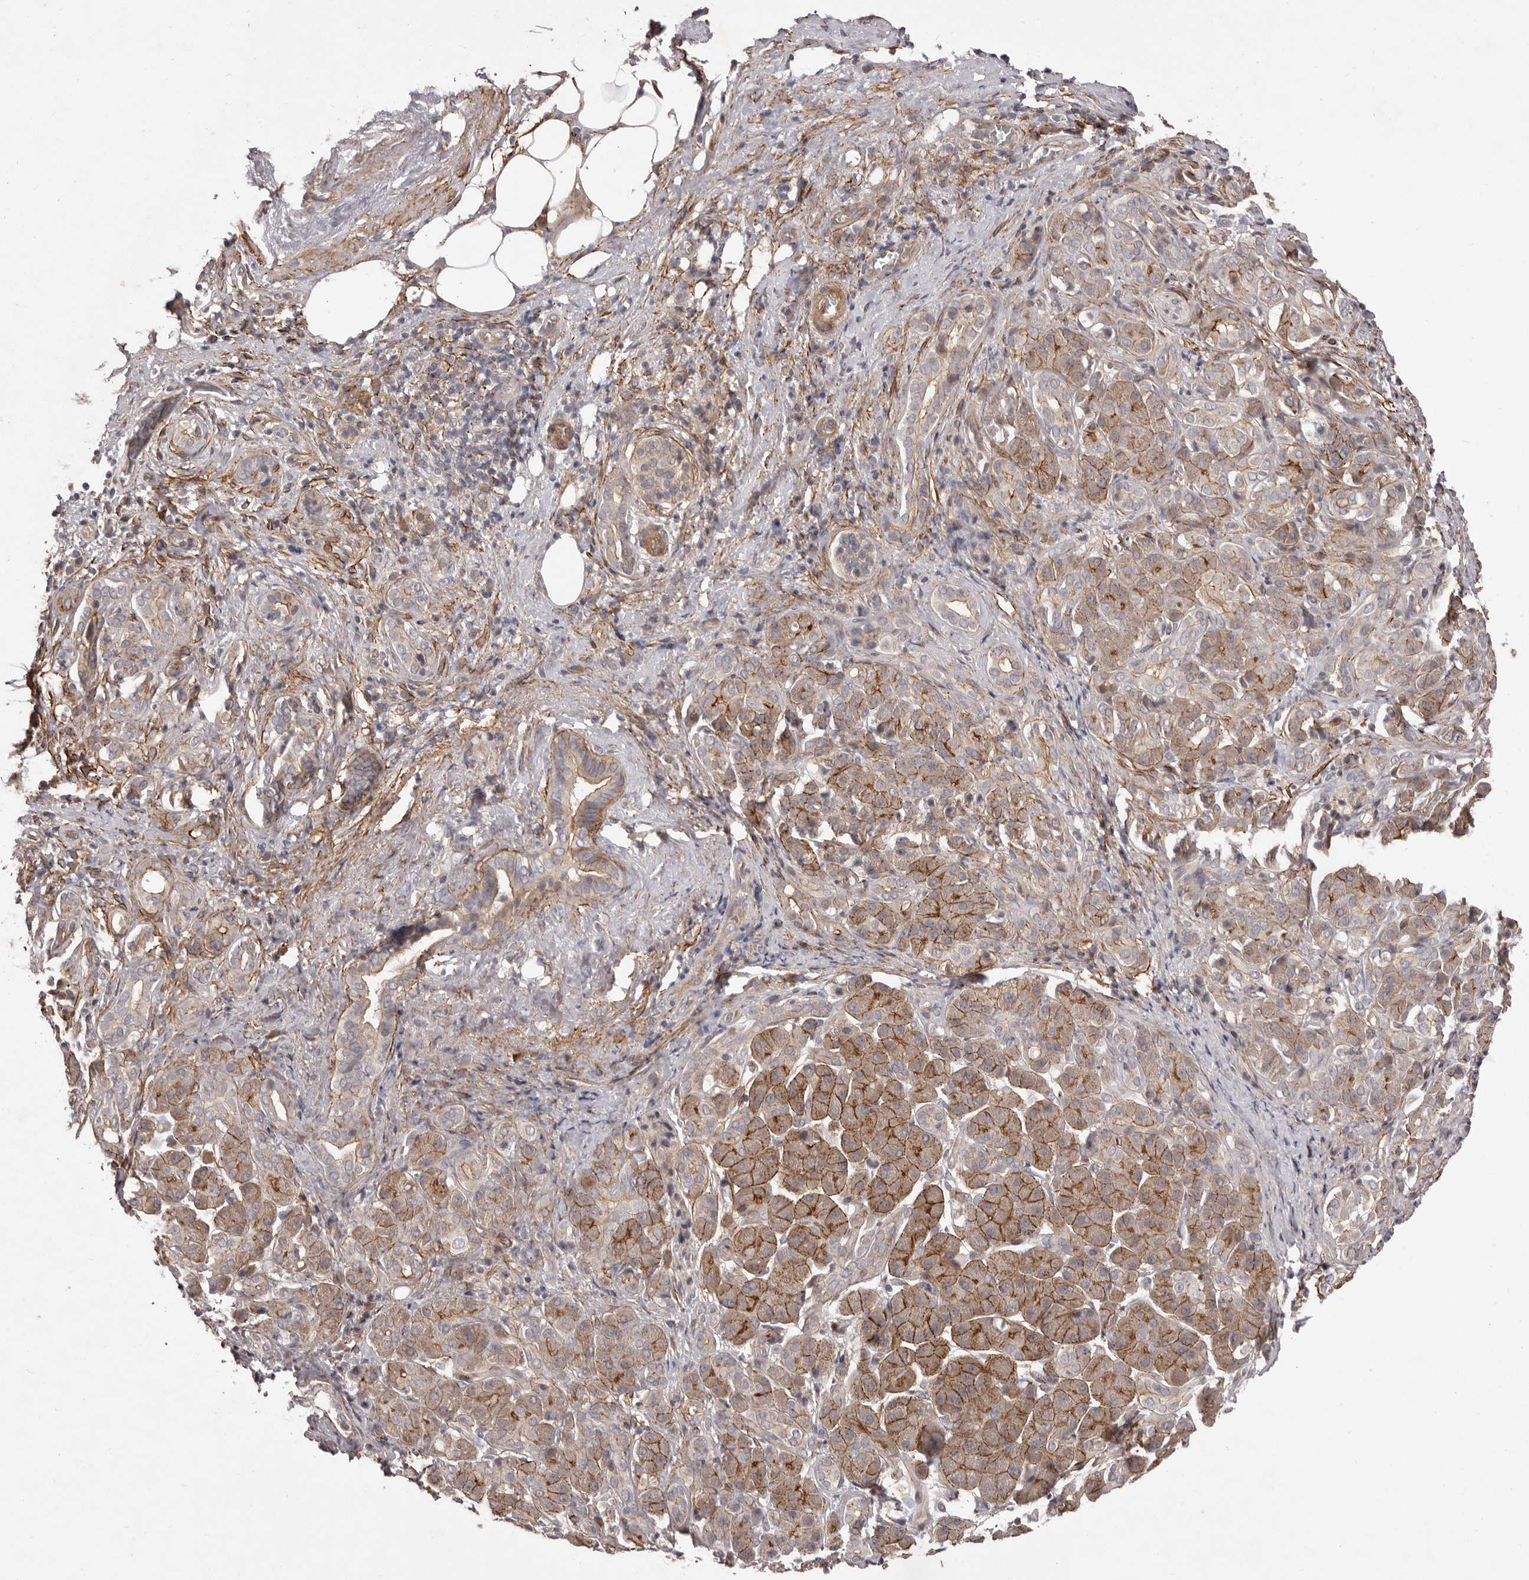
{"staining": {"intensity": "moderate", "quantity": "25%-75%", "location": "cytoplasmic/membranous"}, "tissue": "pancreatic cancer", "cell_type": "Tumor cells", "image_type": "cancer", "snomed": [{"axis": "morphology", "description": "Adenocarcinoma, NOS"}, {"axis": "topography", "description": "Pancreas"}], "caption": "Human adenocarcinoma (pancreatic) stained for a protein (brown) exhibits moderate cytoplasmic/membranous positive positivity in about 25%-75% of tumor cells.", "gene": "HBS1L", "patient": {"sex": "male", "age": 78}}